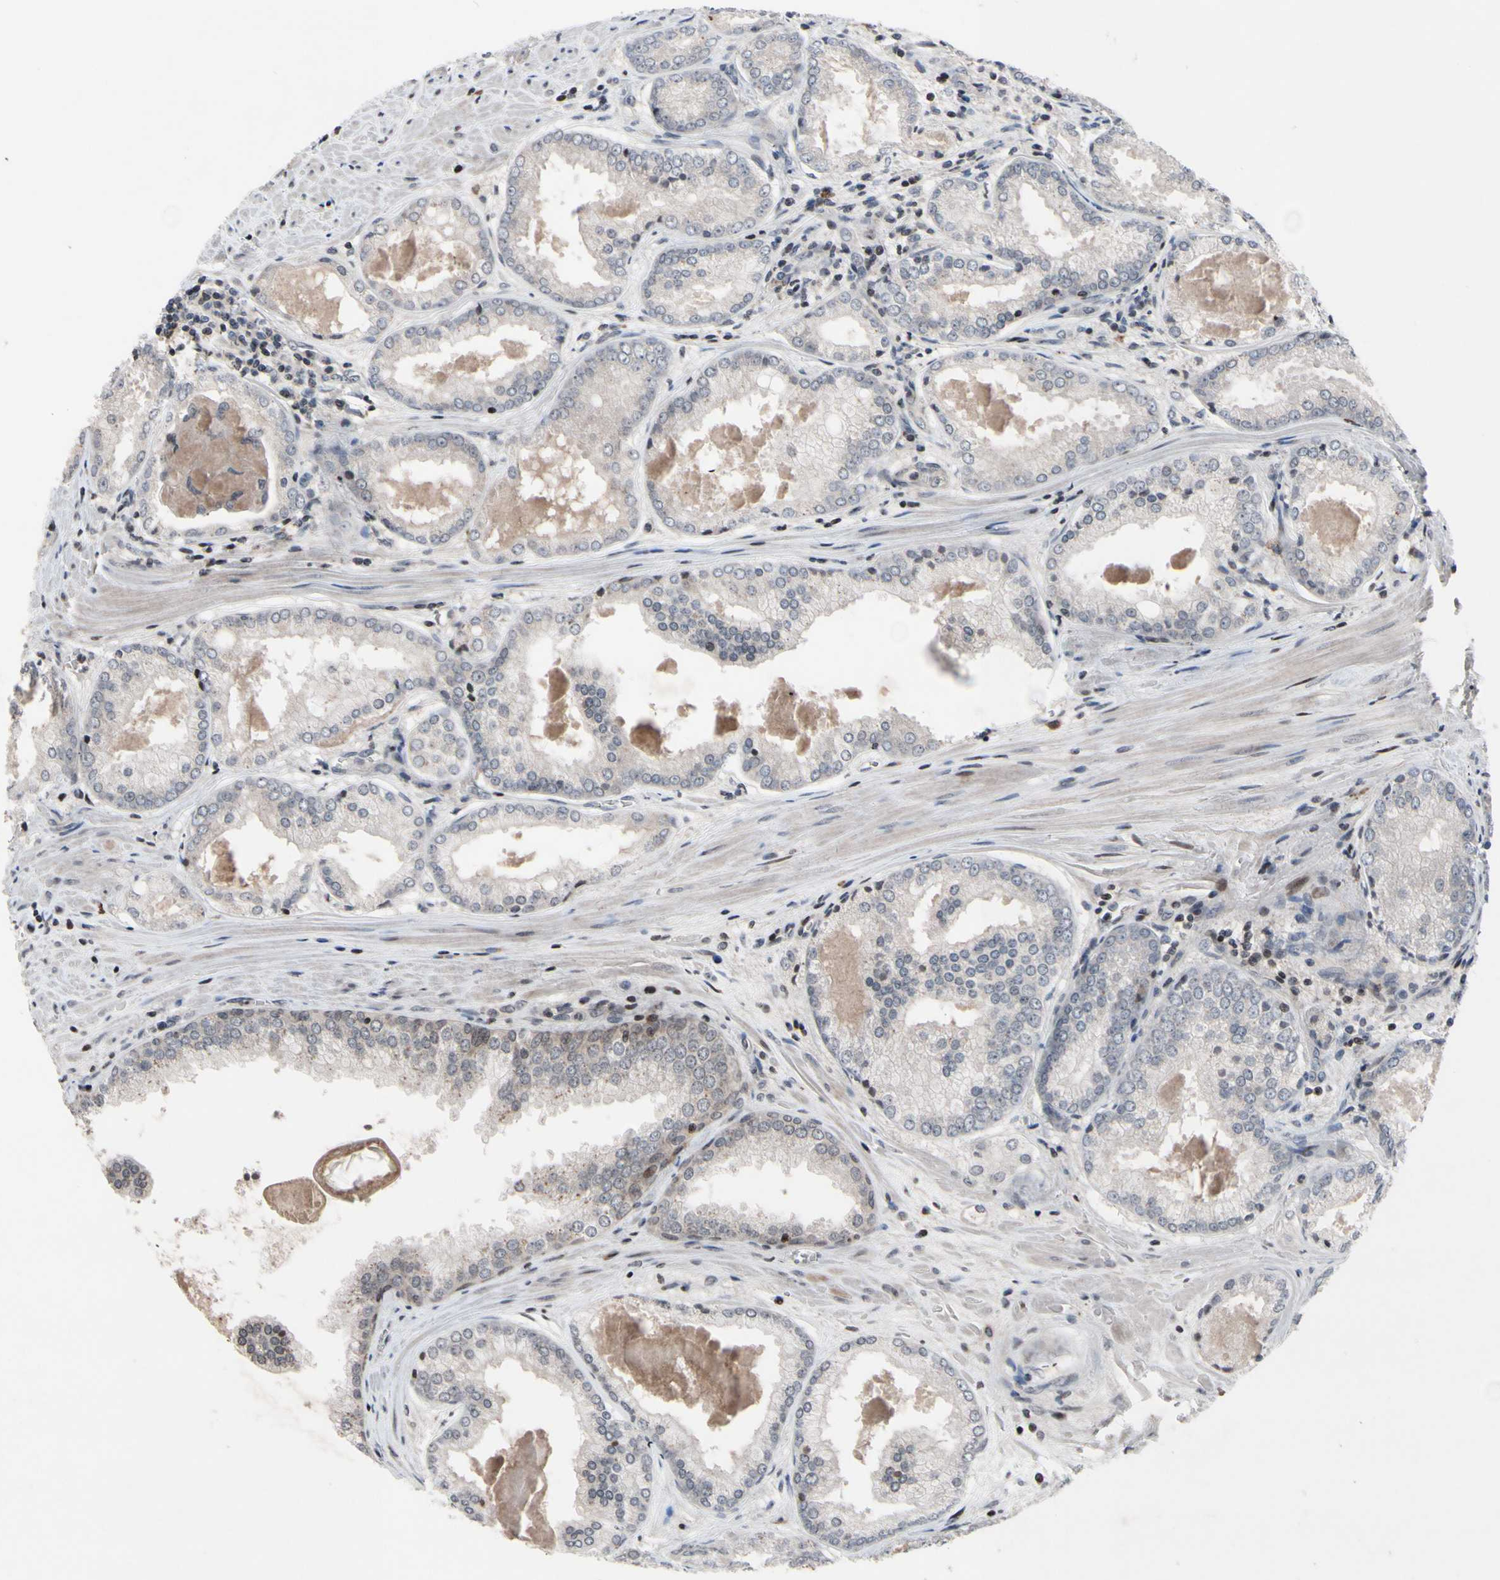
{"staining": {"intensity": "weak", "quantity": "<25%", "location": "nuclear"}, "tissue": "prostate cancer", "cell_type": "Tumor cells", "image_type": "cancer", "snomed": [{"axis": "morphology", "description": "Adenocarcinoma, Low grade"}, {"axis": "topography", "description": "Prostate"}], "caption": "Immunohistochemistry micrograph of neoplastic tissue: prostate cancer (adenocarcinoma (low-grade)) stained with DAB (3,3'-diaminobenzidine) reveals no significant protein expression in tumor cells.", "gene": "MUTYH", "patient": {"sex": "male", "age": 64}}